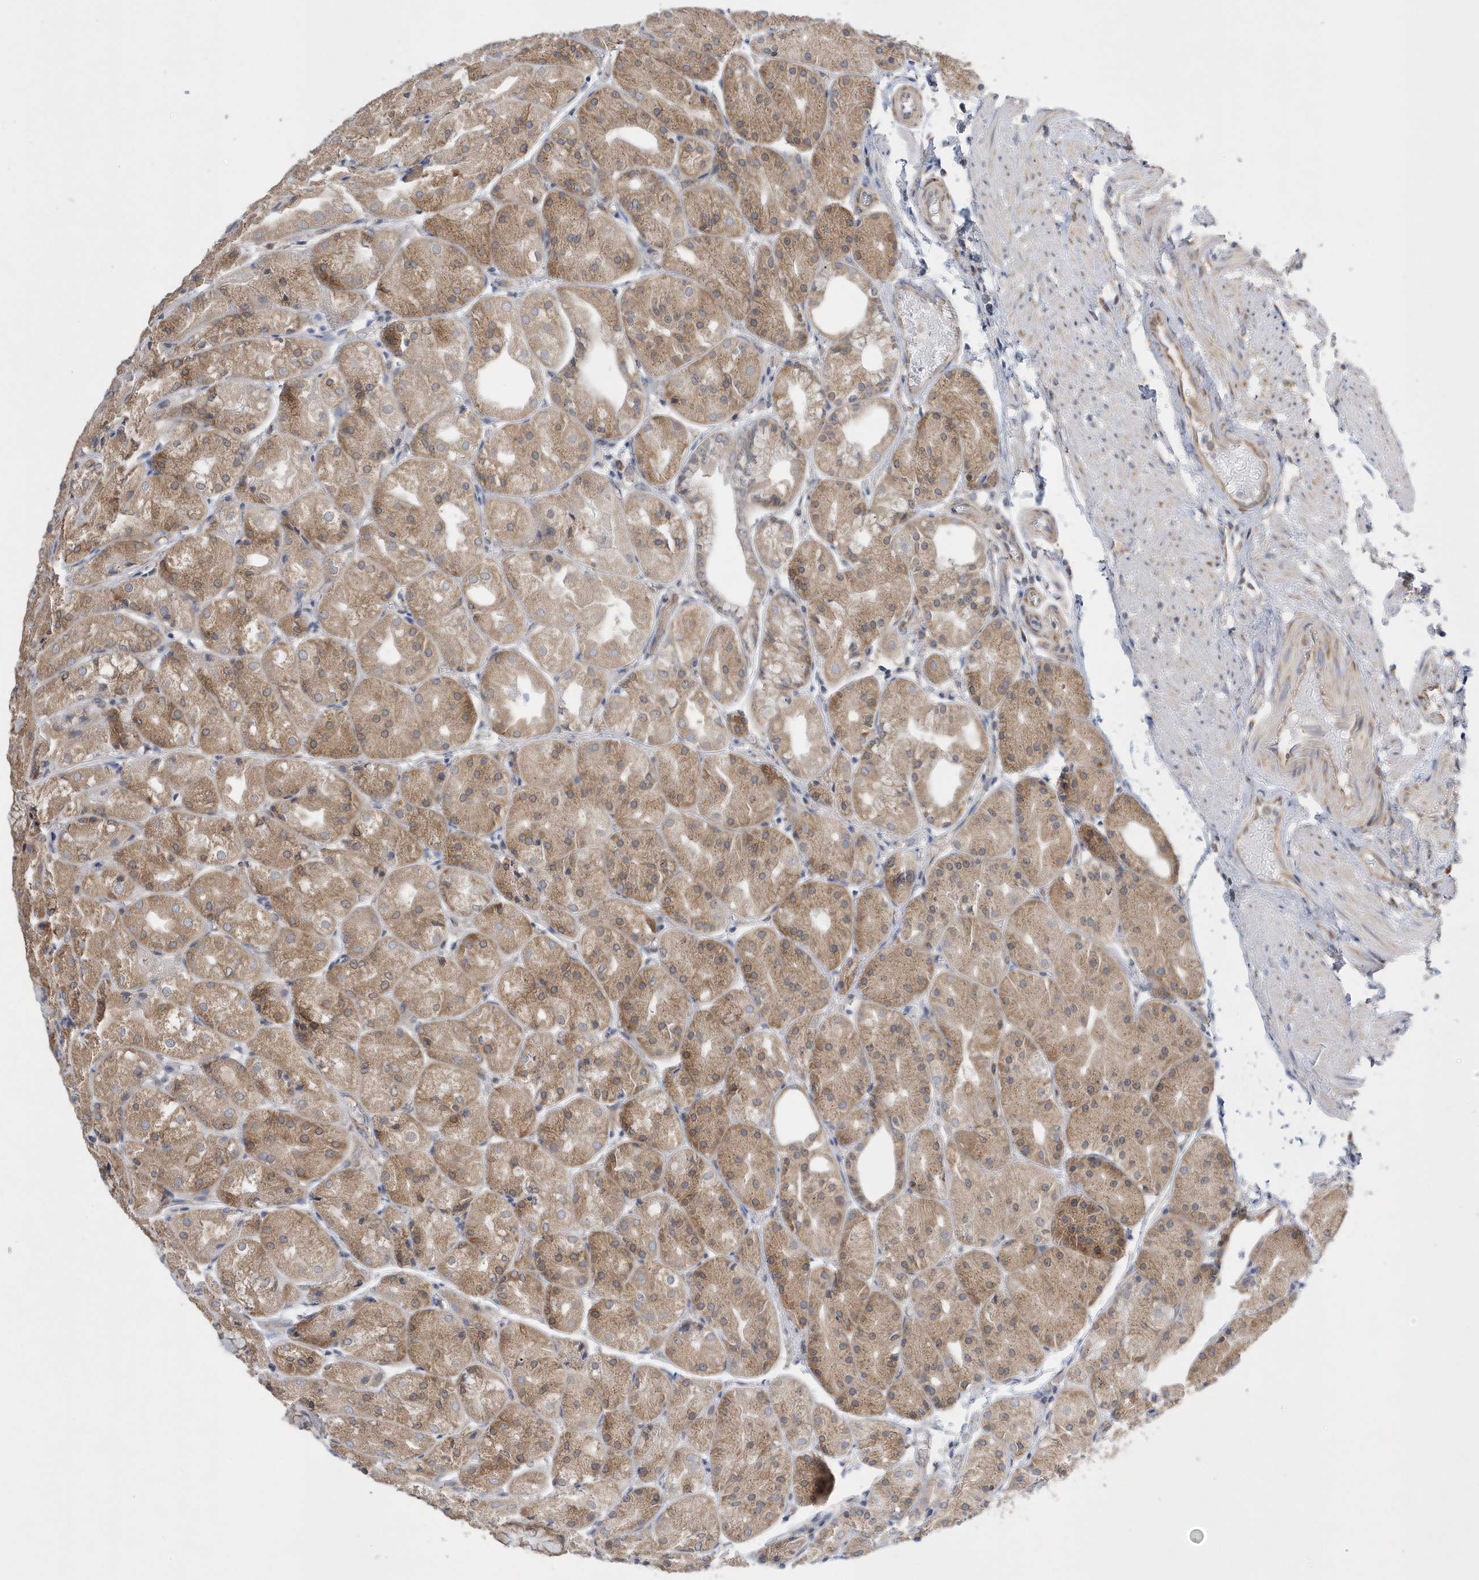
{"staining": {"intensity": "strong", "quantity": ">75%", "location": "cytoplasmic/membranous"}, "tissue": "stomach", "cell_type": "Glandular cells", "image_type": "normal", "snomed": [{"axis": "morphology", "description": "Normal tissue, NOS"}, {"axis": "topography", "description": "Stomach, upper"}], "caption": "Immunohistochemistry photomicrograph of normal stomach: stomach stained using immunohistochemistry exhibits high levels of strong protein expression localized specifically in the cytoplasmic/membranous of glandular cells, appearing as a cytoplasmic/membranous brown color.", "gene": "SPATA5", "patient": {"sex": "male", "age": 72}}